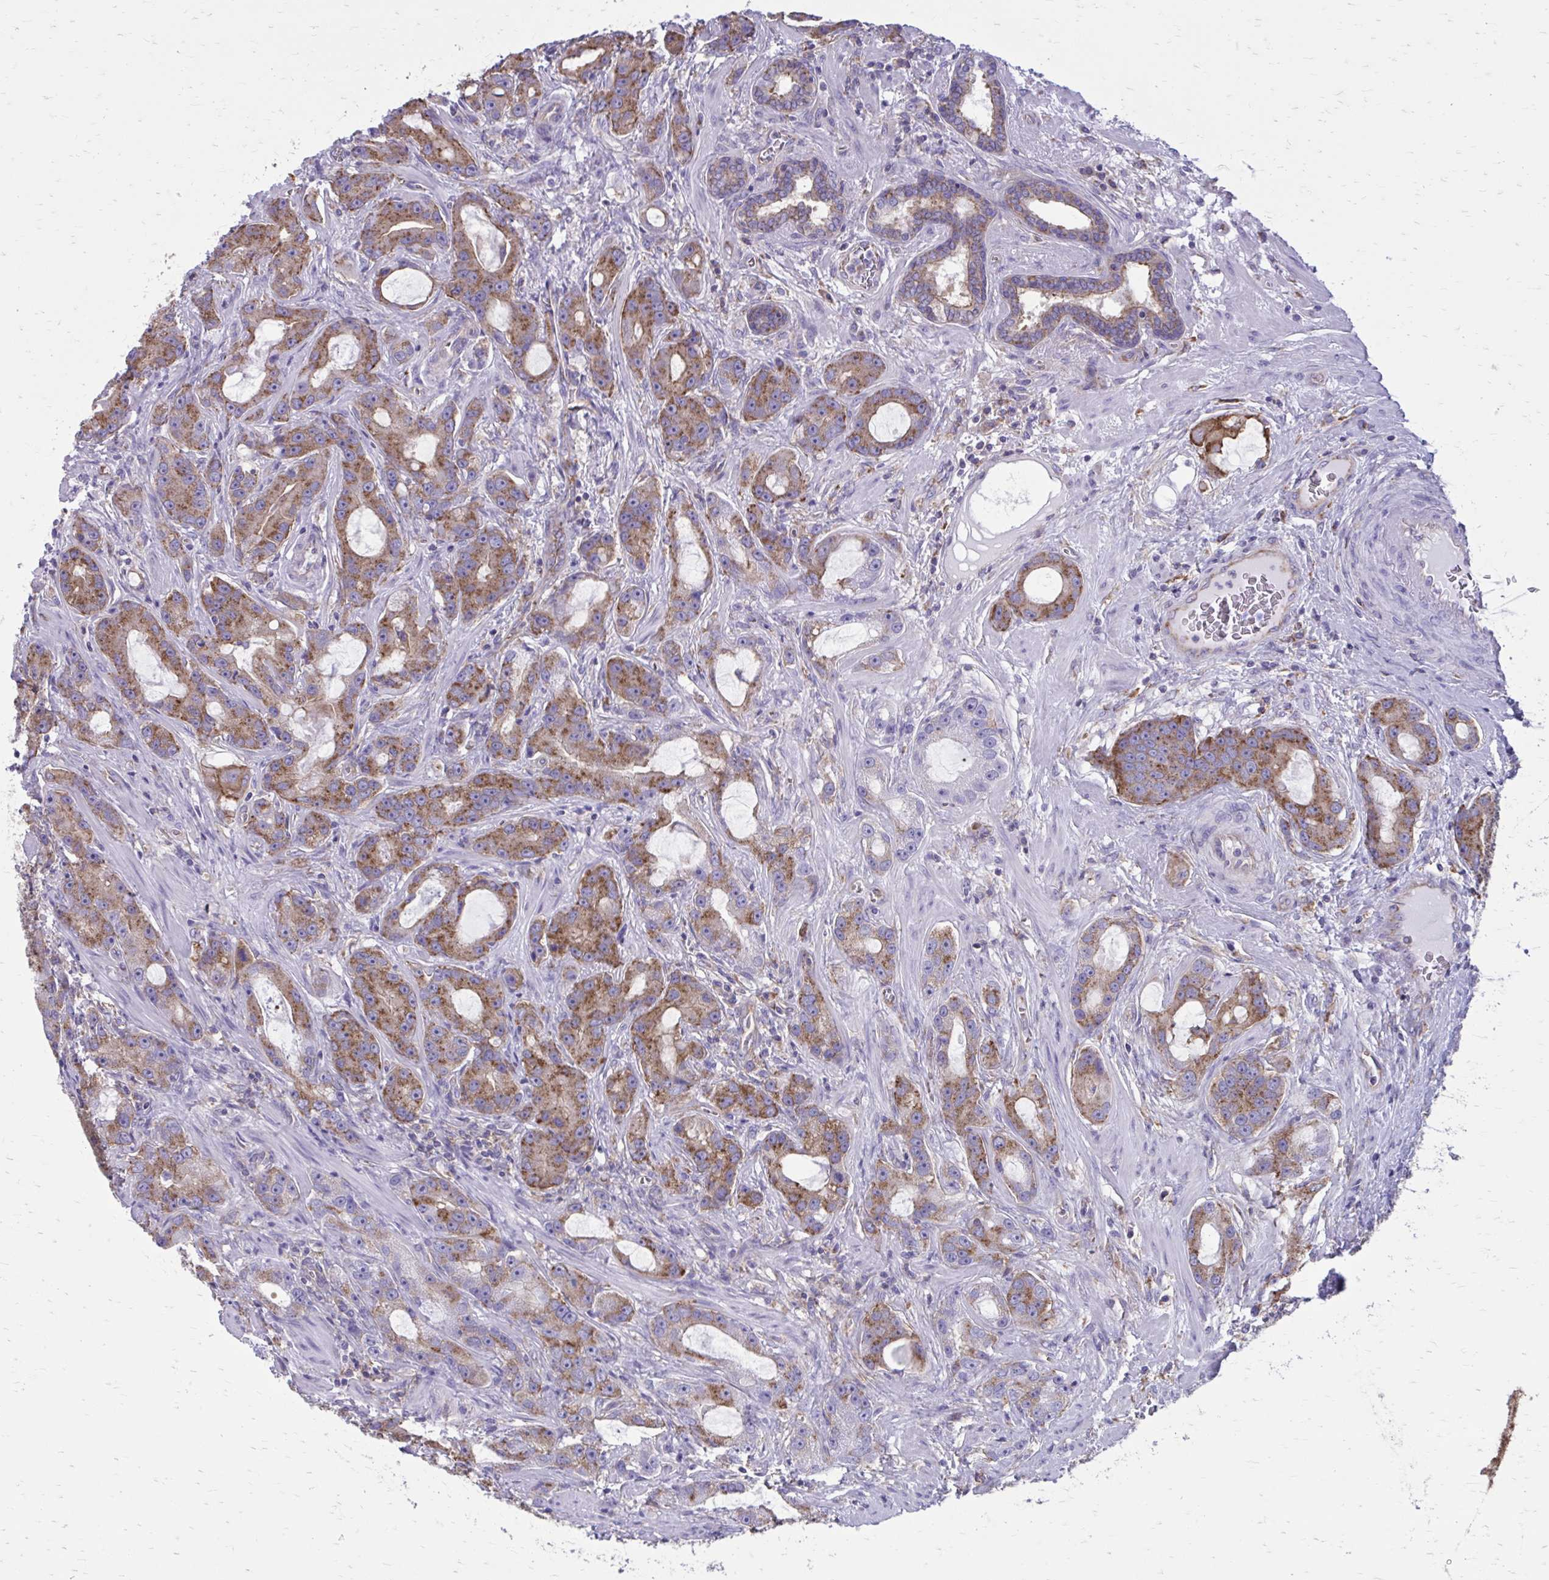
{"staining": {"intensity": "moderate", "quantity": ">75%", "location": "cytoplasmic/membranous"}, "tissue": "prostate cancer", "cell_type": "Tumor cells", "image_type": "cancer", "snomed": [{"axis": "morphology", "description": "Adenocarcinoma, High grade"}, {"axis": "topography", "description": "Prostate"}], "caption": "About >75% of tumor cells in prostate cancer demonstrate moderate cytoplasmic/membranous protein expression as visualized by brown immunohistochemical staining.", "gene": "CLTA", "patient": {"sex": "male", "age": 65}}